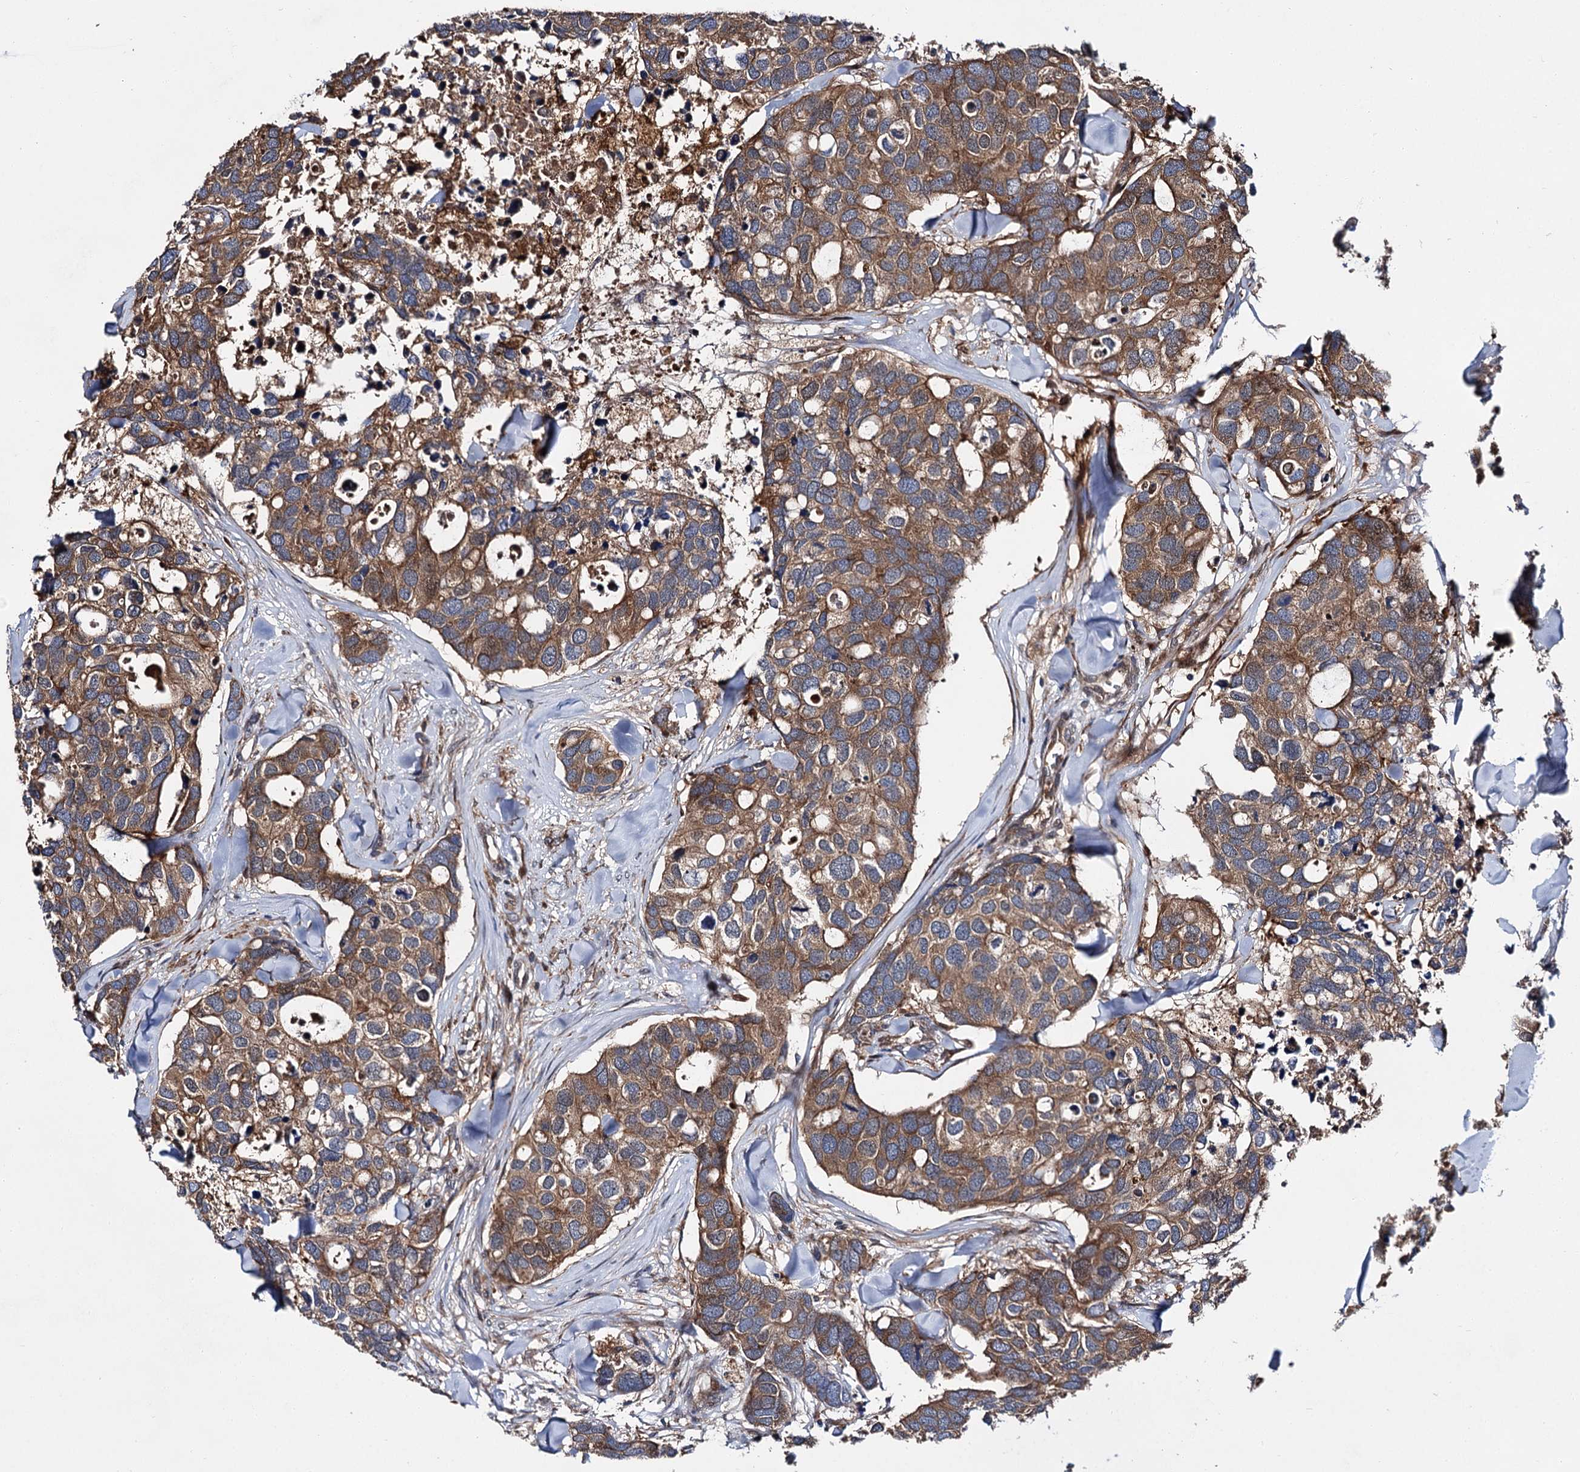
{"staining": {"intensity": "moderate", "quantity": ">75%", "location": "cytoplasmic/membranous"}, "tissue": "breast cancer", "cell_type": "Tumor cells", "image_type": "cancer", "snomed": [{"axis": "morphology", "description": "Duct carcinoma"}, {"axis": "topography", "description": "Breast"}], "caption": "Tumor cells display medium levels of moderate cytoplasmic/membranous expression in approximately >75% of cells in breast infiltrating ductal carcinoma. (DAB IHC, brown staining for protein, blue staining for nuclei).", "gene": "NAA25", "patient": {"sex": "female", "age": 83}}